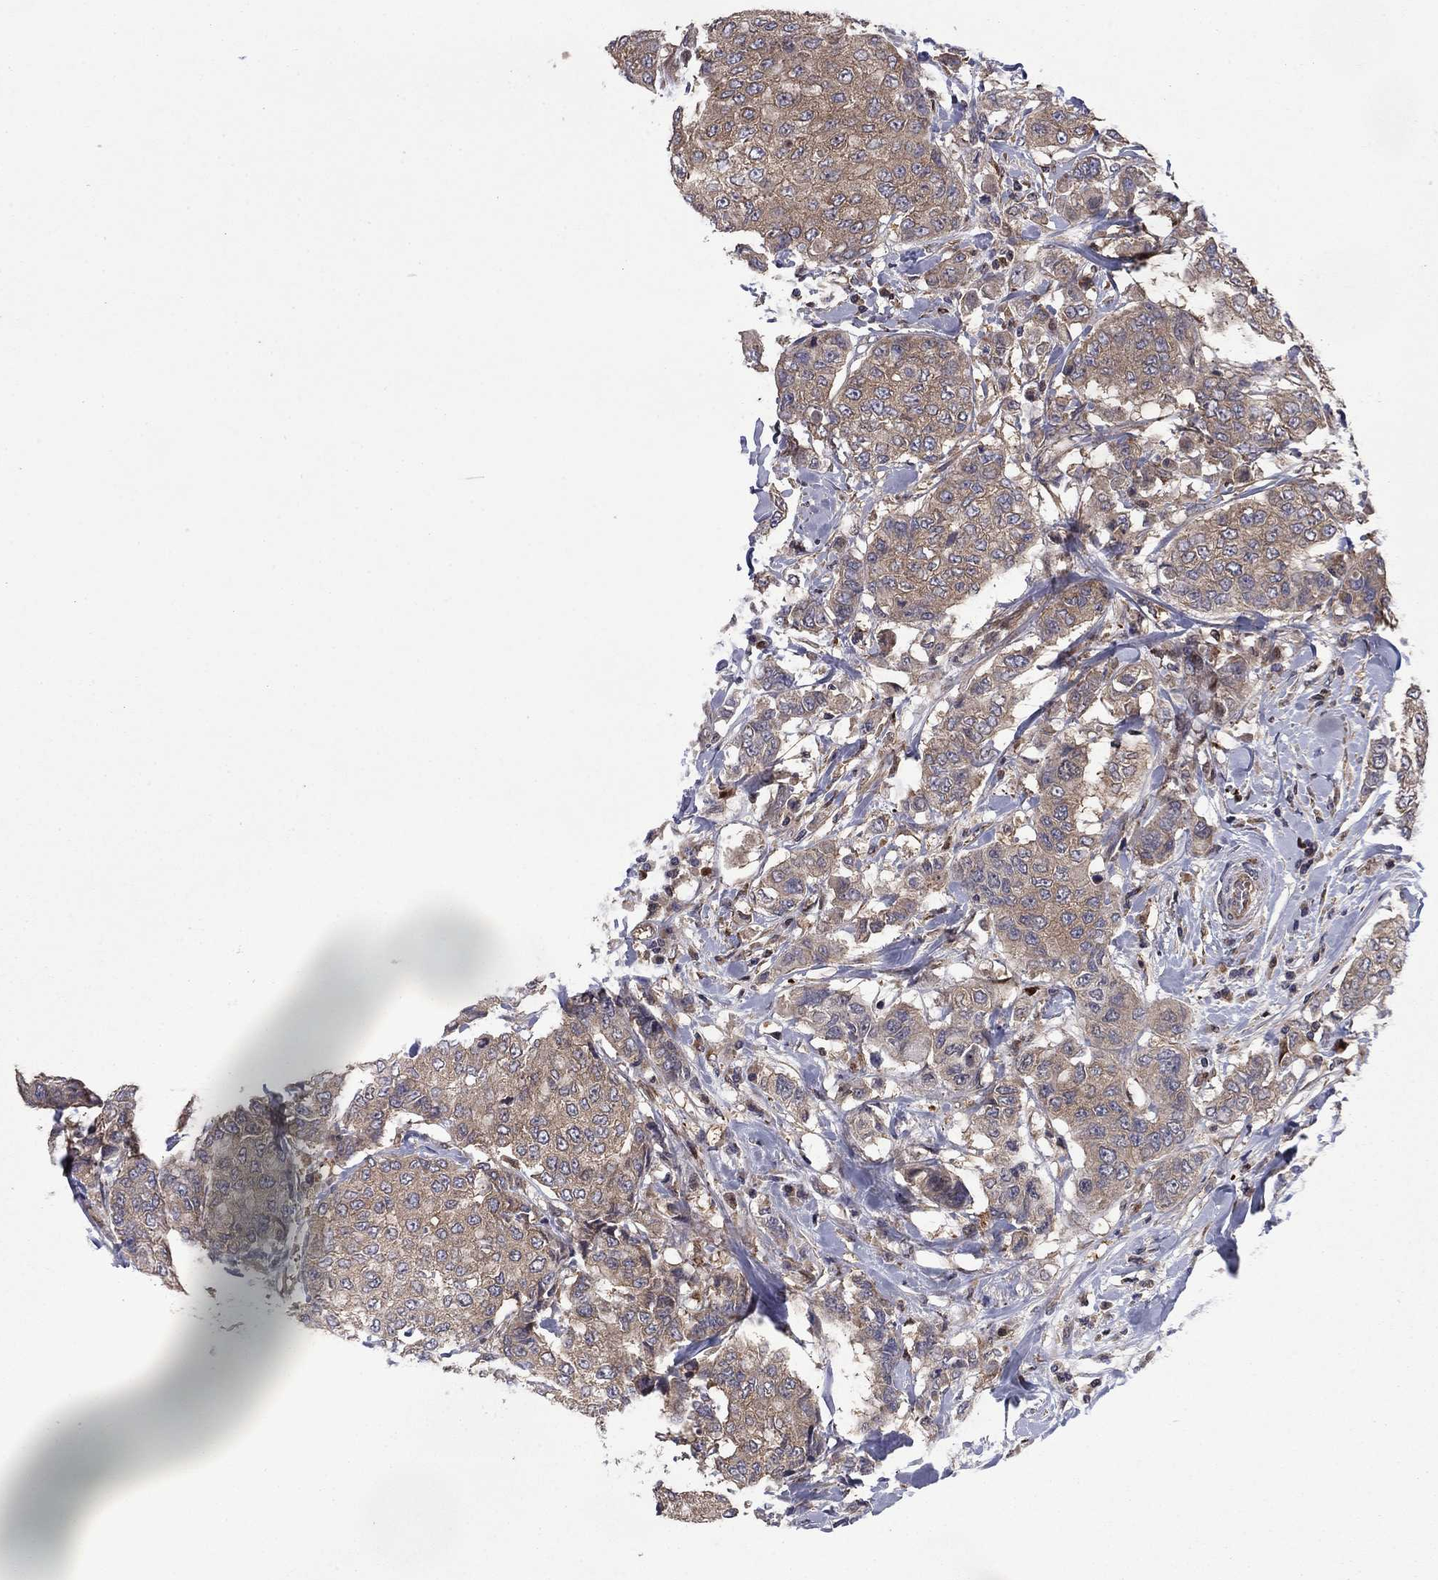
{"staining": {"intensity": "weak", "quantity": ">75%", "location": "cytoplasmic/membranous"}, "tissue": "breast cancer", "cell_type": "Tumor cells", "image_type": "cancer", "snomed": [{"axis": "morphology", "description": "Duct carcinoma"}, {"axis": "topography", "description": "Breast"}], "caption": "Human breast cancer (invasive ductal carcinoma) stained with a brown dye exhibits weak cytoplasmic/membranous positive positivity in about >75% of tumor cells.", "gene": "HDAC4", "patient": {"sex": "female", "age": 27}}